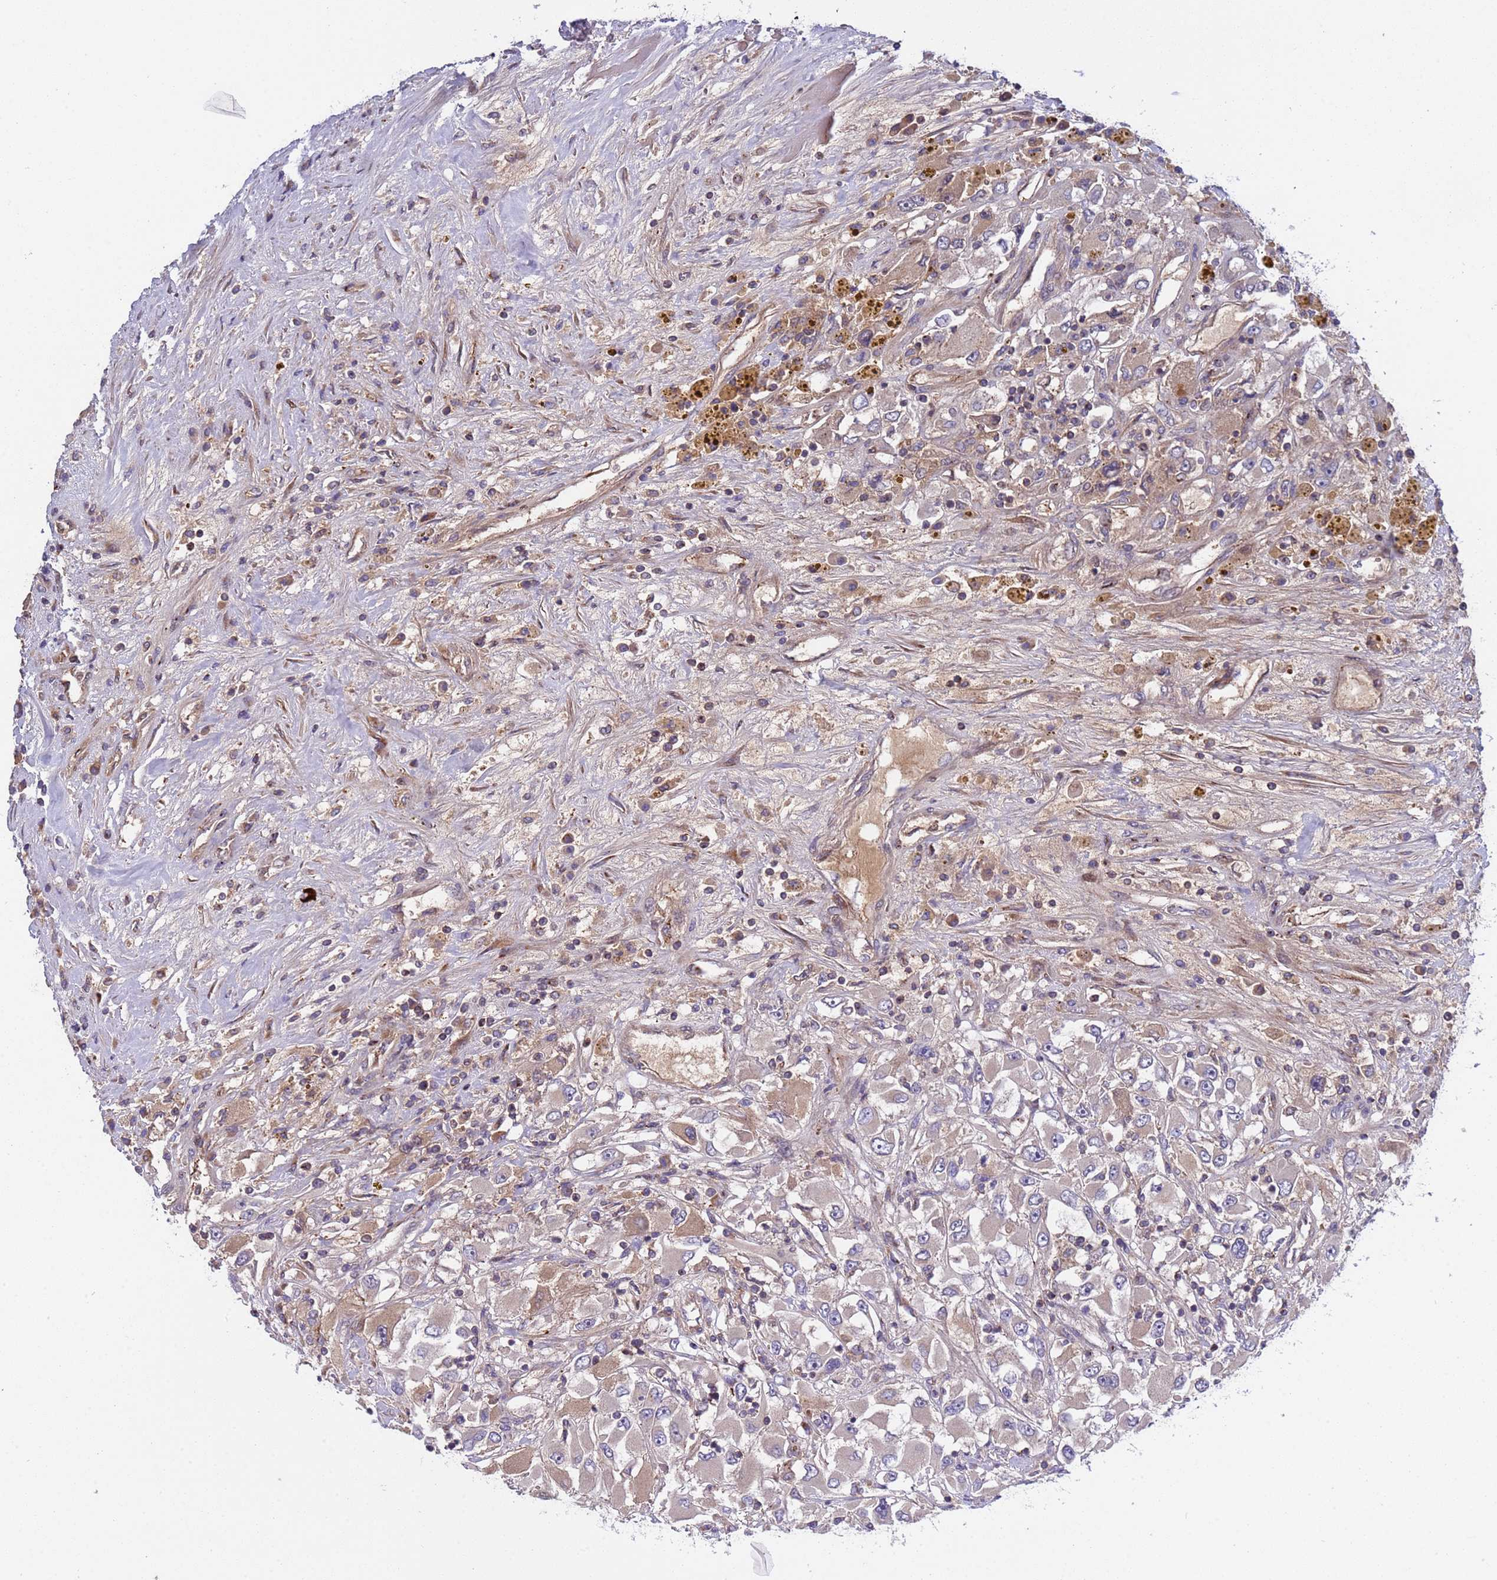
{"staining": {"intensity": "weak", "quantity": "<25%", "location": "cytoplasmic/membranous"}, "tissue": "renal cancer", "cell_type": "Tumor cells", "image_type": "cancer", "snomed": [{"axis": "morphology", "description": "Adenocarcinoma, NOS"}, {"axis": "topography", "description": "Kidney"}], "caption": "IHC of human renal adenocarcinoma reveals no positivity in tumor cells.", "gene": "PARP16", "patient": {"sex": "female", "age": 52}}